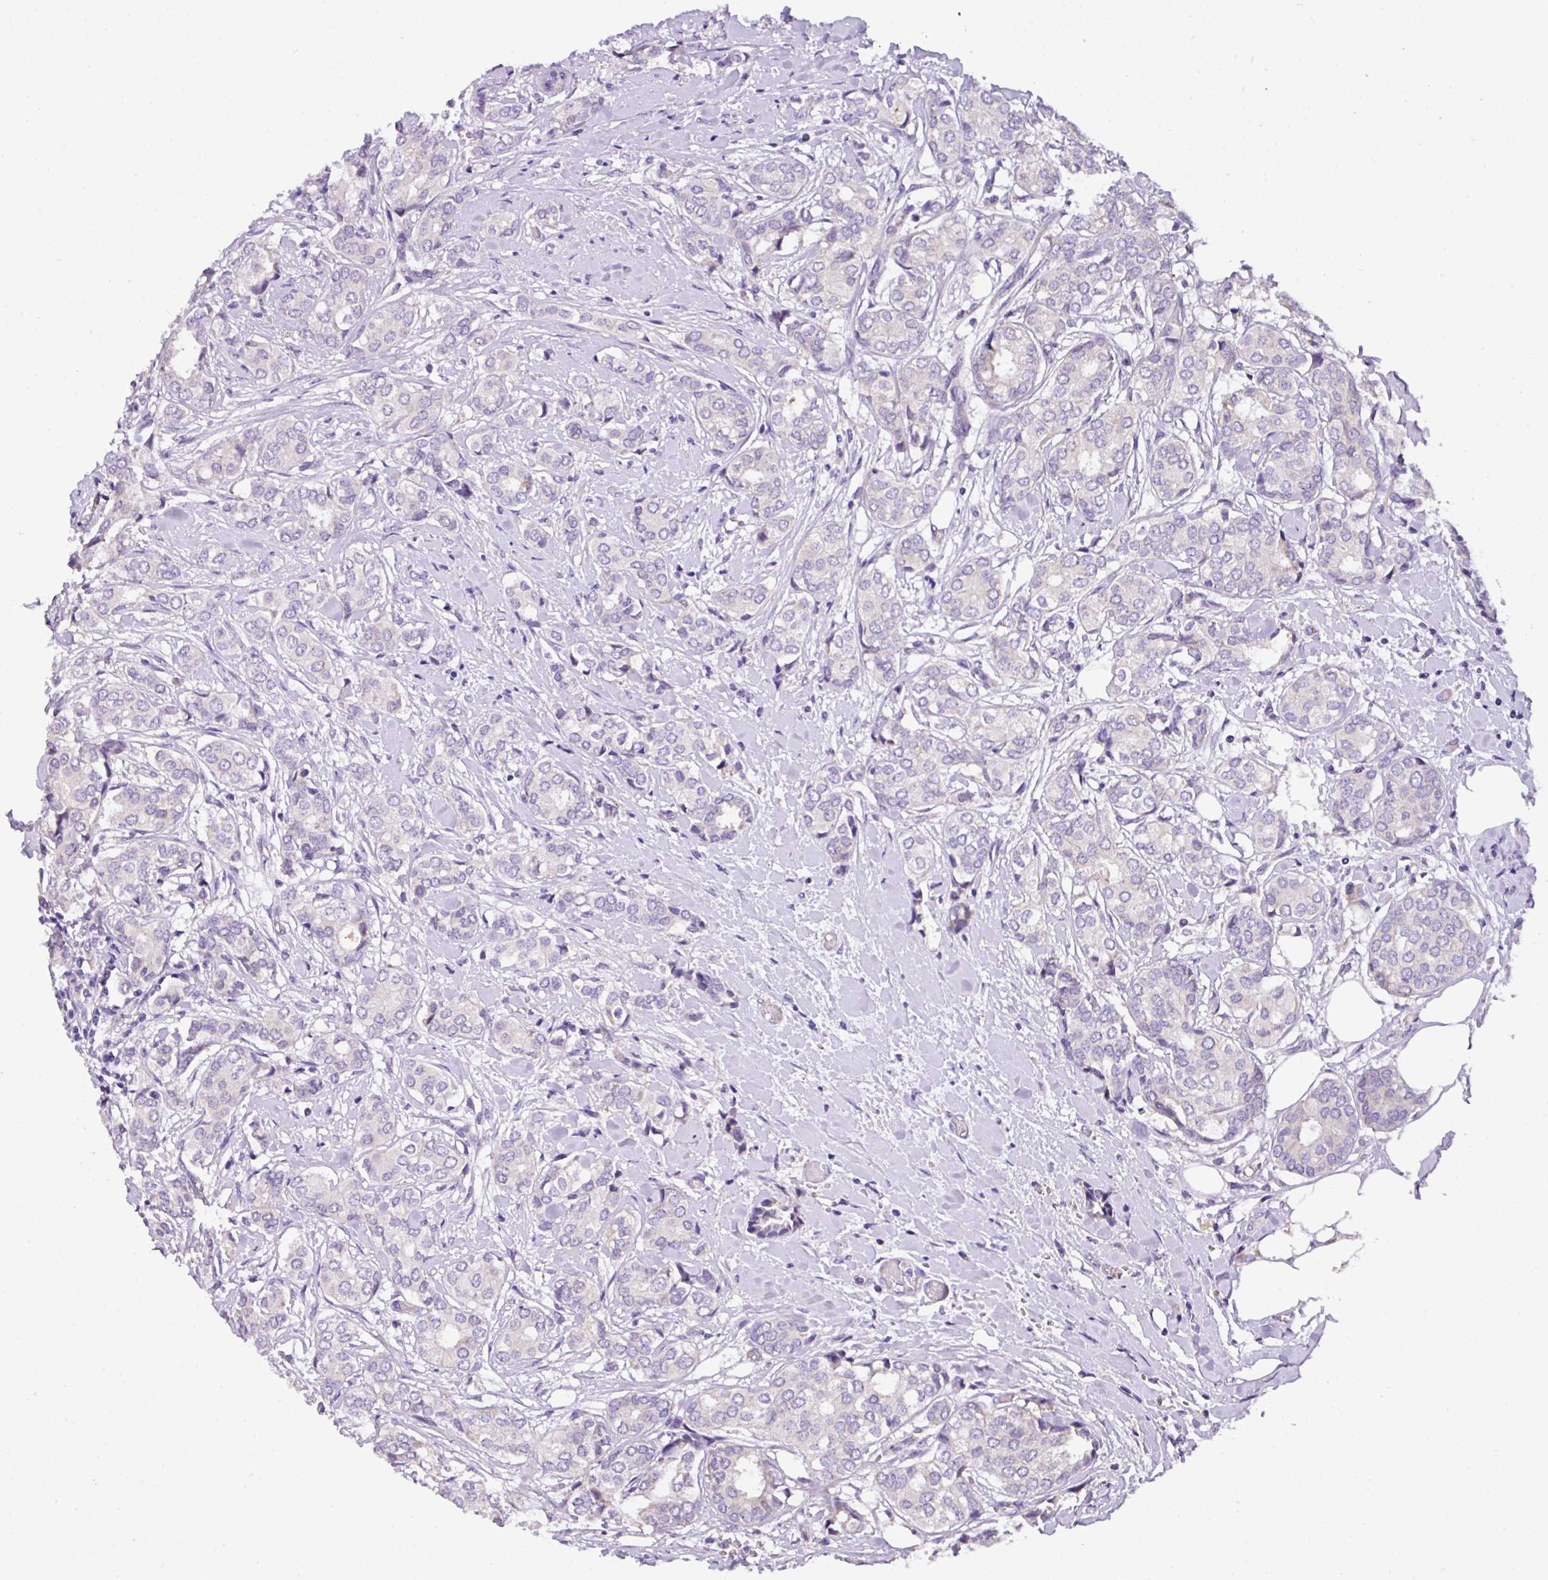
{"staining": {"intensity": "negative", "quantity": "none", "location": "none"}, "tissue": "breast cancer", "cell_type": "Tumor cells", "image_type": "cancer", "snomed": [{"axis": "morphology", "description": "Duct carcinoma"}, {"axis": "topography", "description": "Breast"}], "caption": "DAB immunohistochemical staining of human breast cancer (invasive ductal carcinoma) shows no significant expression in tumor cells. (IHC, brightfield microscopy, high magnification).", "gene": "ANXA2R", "patient": {"sex": "female", "age": 73}}